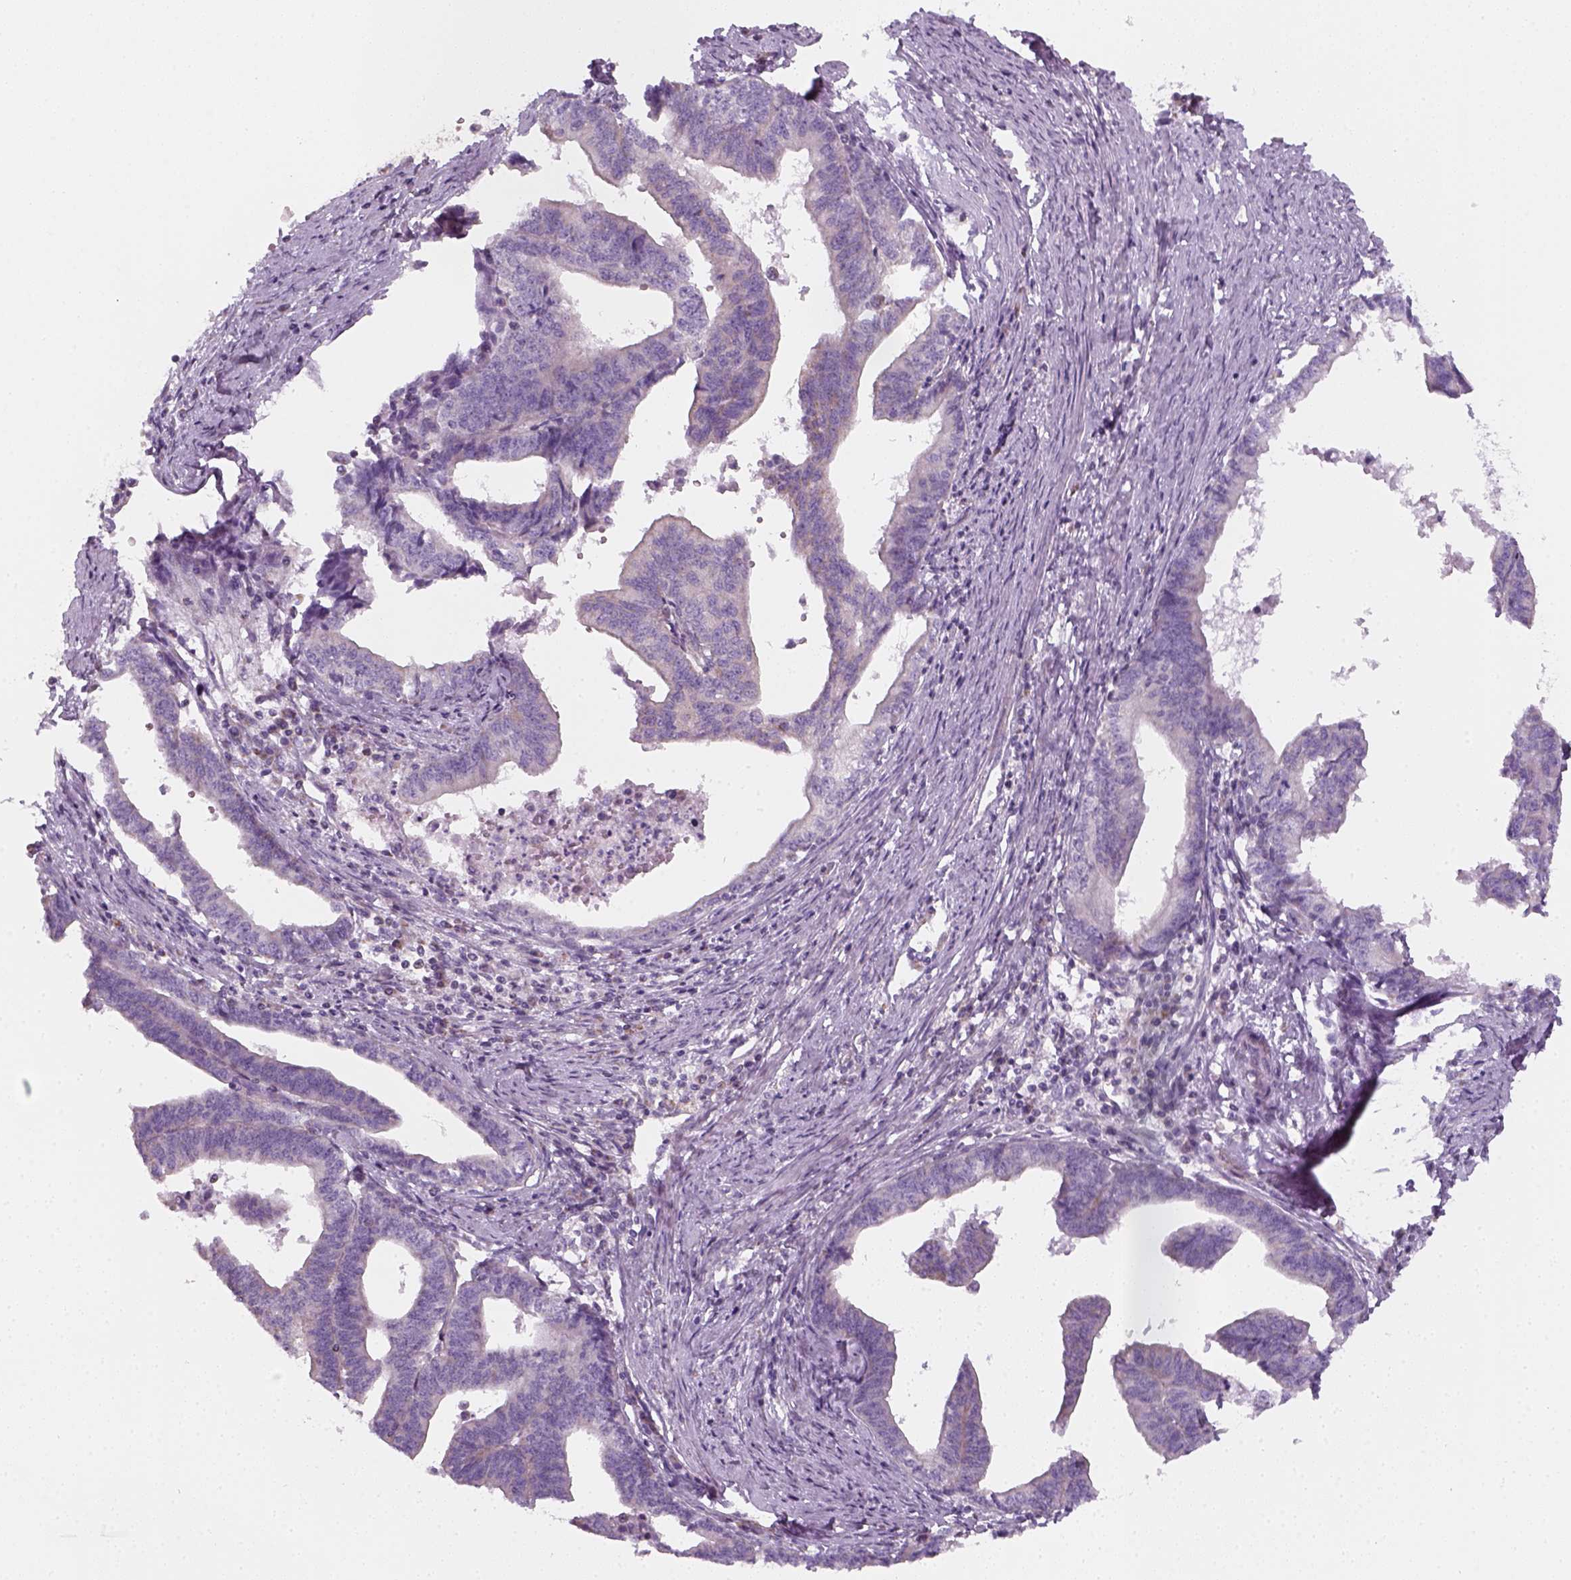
{"staining": {"intensity": "negative", "quantity": "none", "location": "none"}, "tissue": "endometrial cancer", "cell_type": "Tumor cells", "image_type": "cancer", "snomed": [{"axis": "morphology", "description": "Adenocarcinoma, NOS"}, {"axis": "topography", "description": "Endometrium"}], "caption": "DAB immunohistochemical staining of human adenocarcinoma (endometrial) shows no significant positivity in tumor cells.", "gene": "AWAT2", "patient": {"sex": "female", "age": 65}}